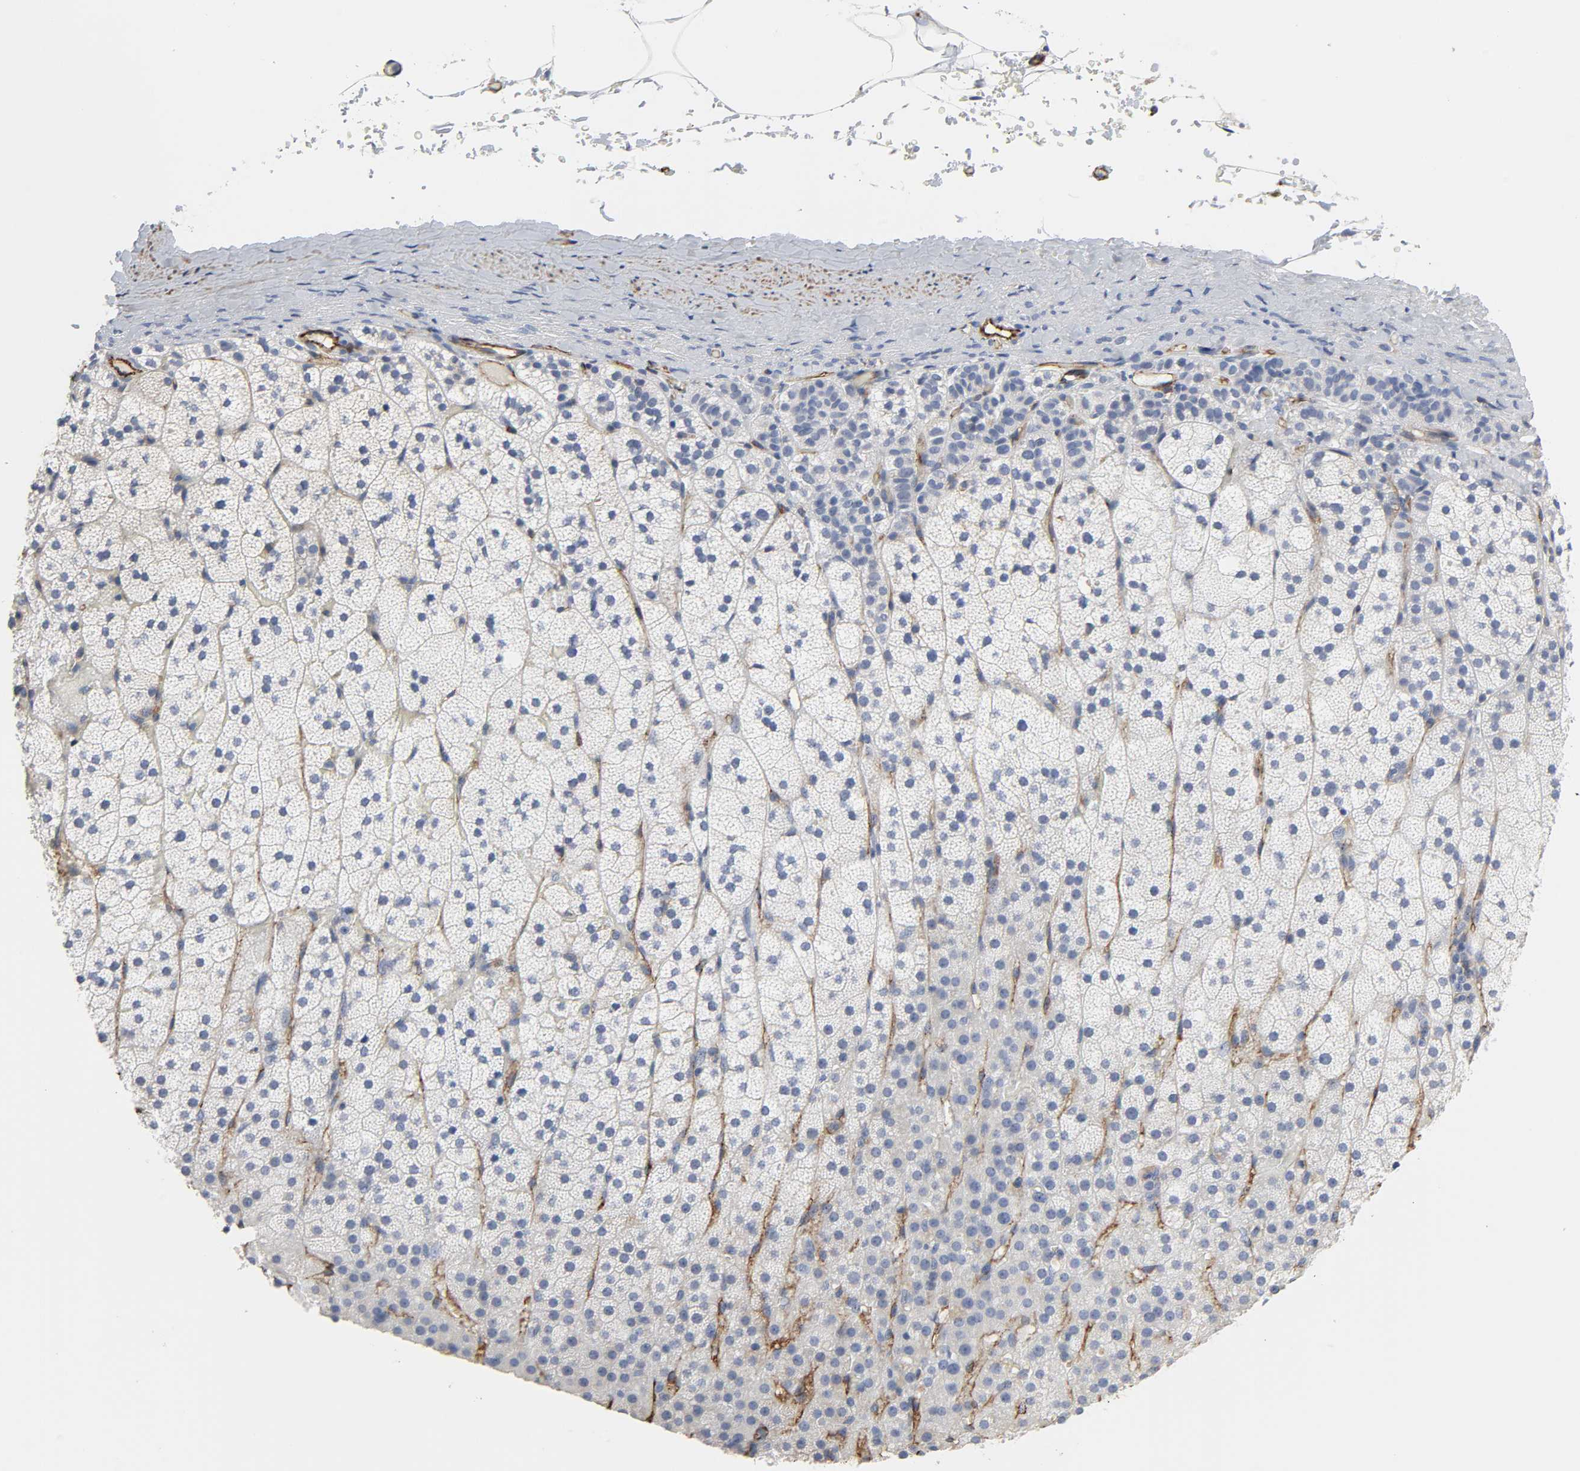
{"staining": {"intensity": "negative", "quantity": "none", "location": "none"}, "tissue": "adrenal gland", "cell_type": "Glandular cells", "image_type": "normal", "snomed": [{"axis": "morphology", "description": "Normal tissue, NOS"}, {"axis": "topography", "description": "Adrenal gland"}], "caption": "Immunohistochemical staining of benign adrenal gland shows no significant positivity in glandular cells. The staining is performed using DAB brown chromogen with nuclei counter-stained in using hematoxylin.", "gene": "PECAM1", "patient": {"sex": "male", "age": 35}}